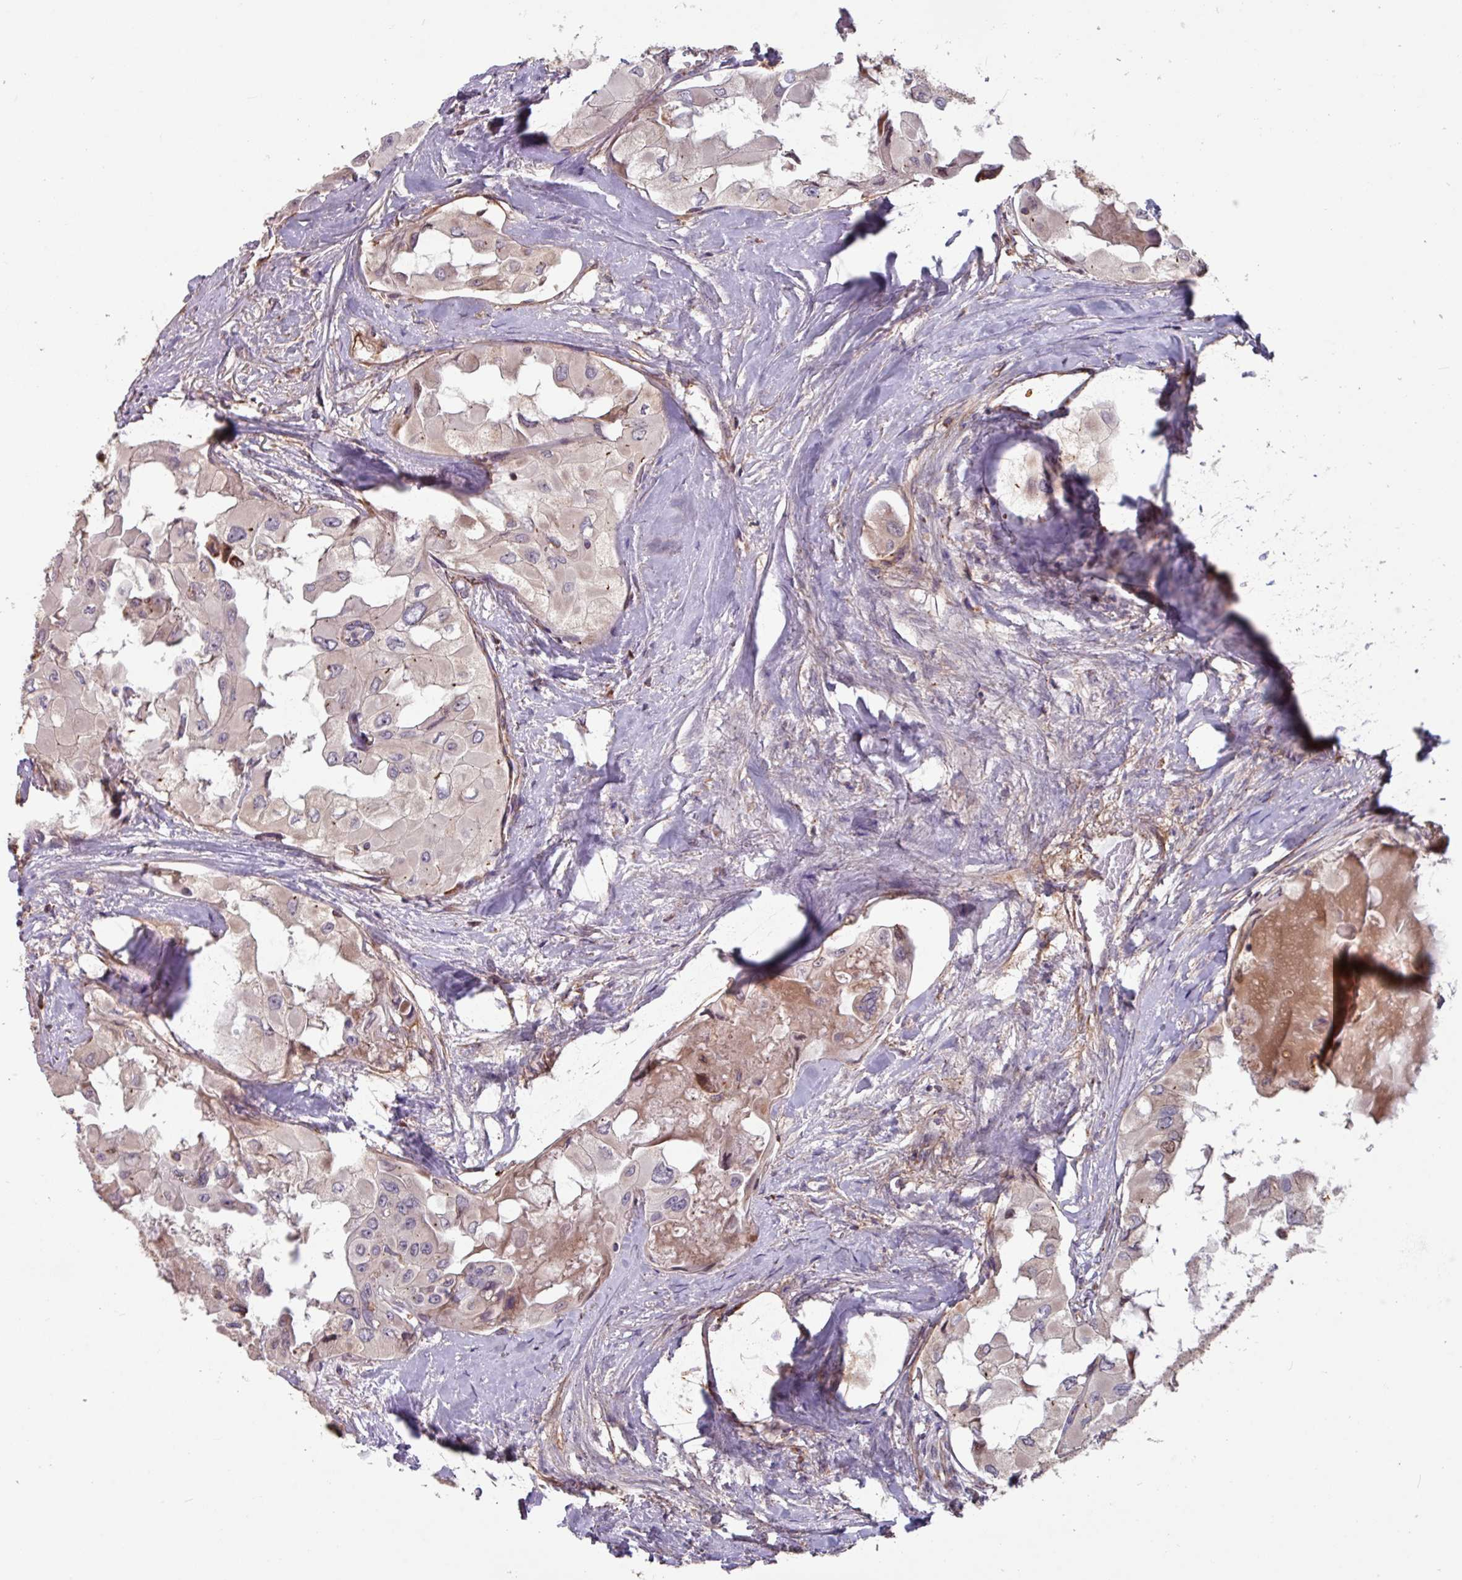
{"staining": {"intensity": "weak", "quantity": "25%-75%", "location": "cytoplasmic/membranous"}, "tissue": "thyroid cancer", "cell_type": "Tumor cells", "image_type": "cancer", "snomed": [{"axis": "morphology", "description": "Normal tissue, NOS"}, {"axis": "morphology", "description": "Papillary adenocarcinoma, NOS"}, {"axis": "topography", "description": "Thyroid gland"}], "caption": "A micrograph of papillary adenocarcinoma (thyroid) stained for a protein displays weak cytoplasmic/membranous brown staining in tumor cells. The staining was performed using DAB (3,3'-diaminobenzidine), with brown indicating positive protein expression. Nuclei are stained blue with hematoxylin.", "gene": "COX7C", "patient": {"sex": "female", "age": 59}}